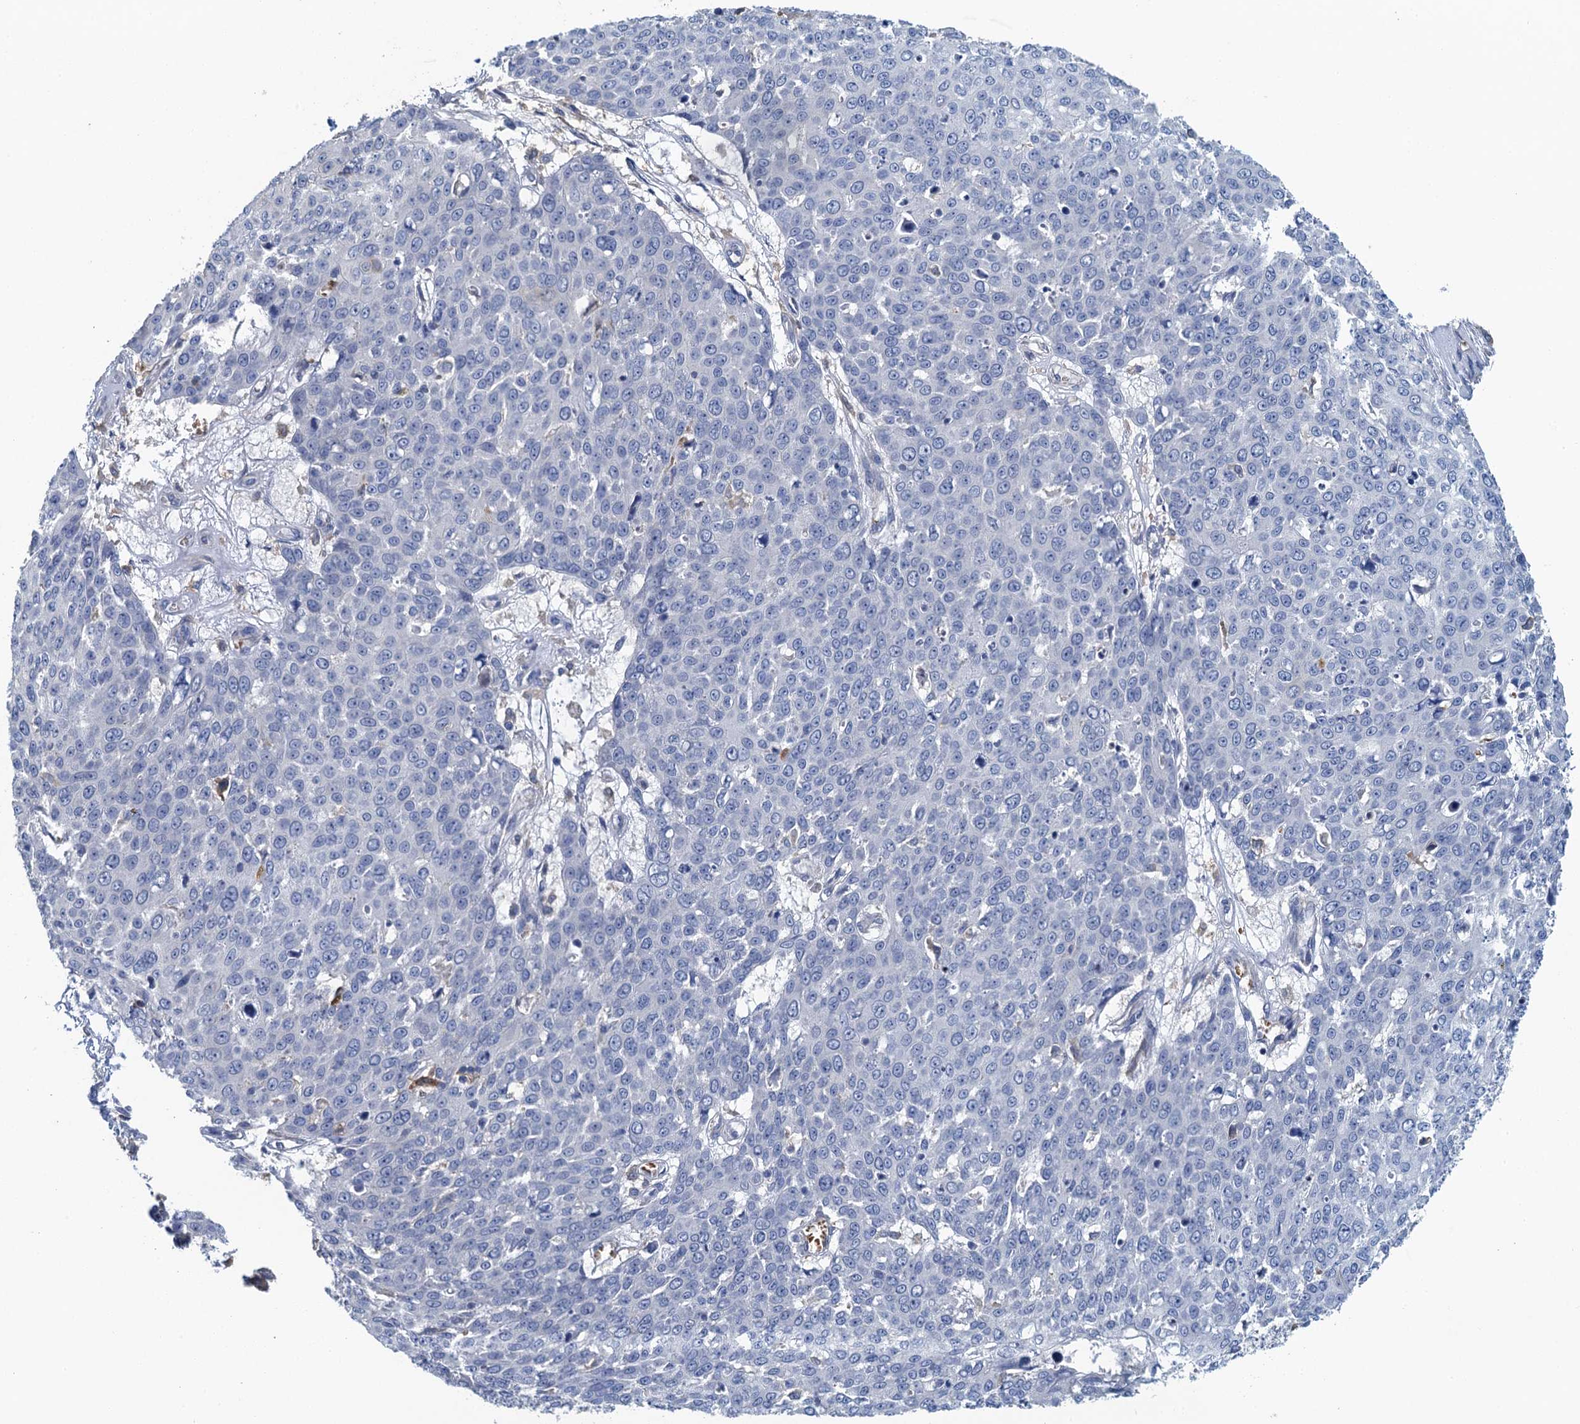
{"staining": {"intensity": "strong", "quantity": "<25%", "location": "cytoplasmic/membranous"}, "tissue": "skin cancer", "cell_type": "Tumor cells", "image_type": "cancer", "snomed": [{"axis": "morphology", "description": "Squamous cell carcinoma, NOS"}, {"axis": "topography", "description": "Skin"}], "caption": "This histopathology image reveals immunohistochemistry staining of skin cancer, with medium strong cytoplasmic/membranous positivity in about <25% of tumor cells.", "gene": "RSAD2", "patient": {"sex": "male", "age": 71}}